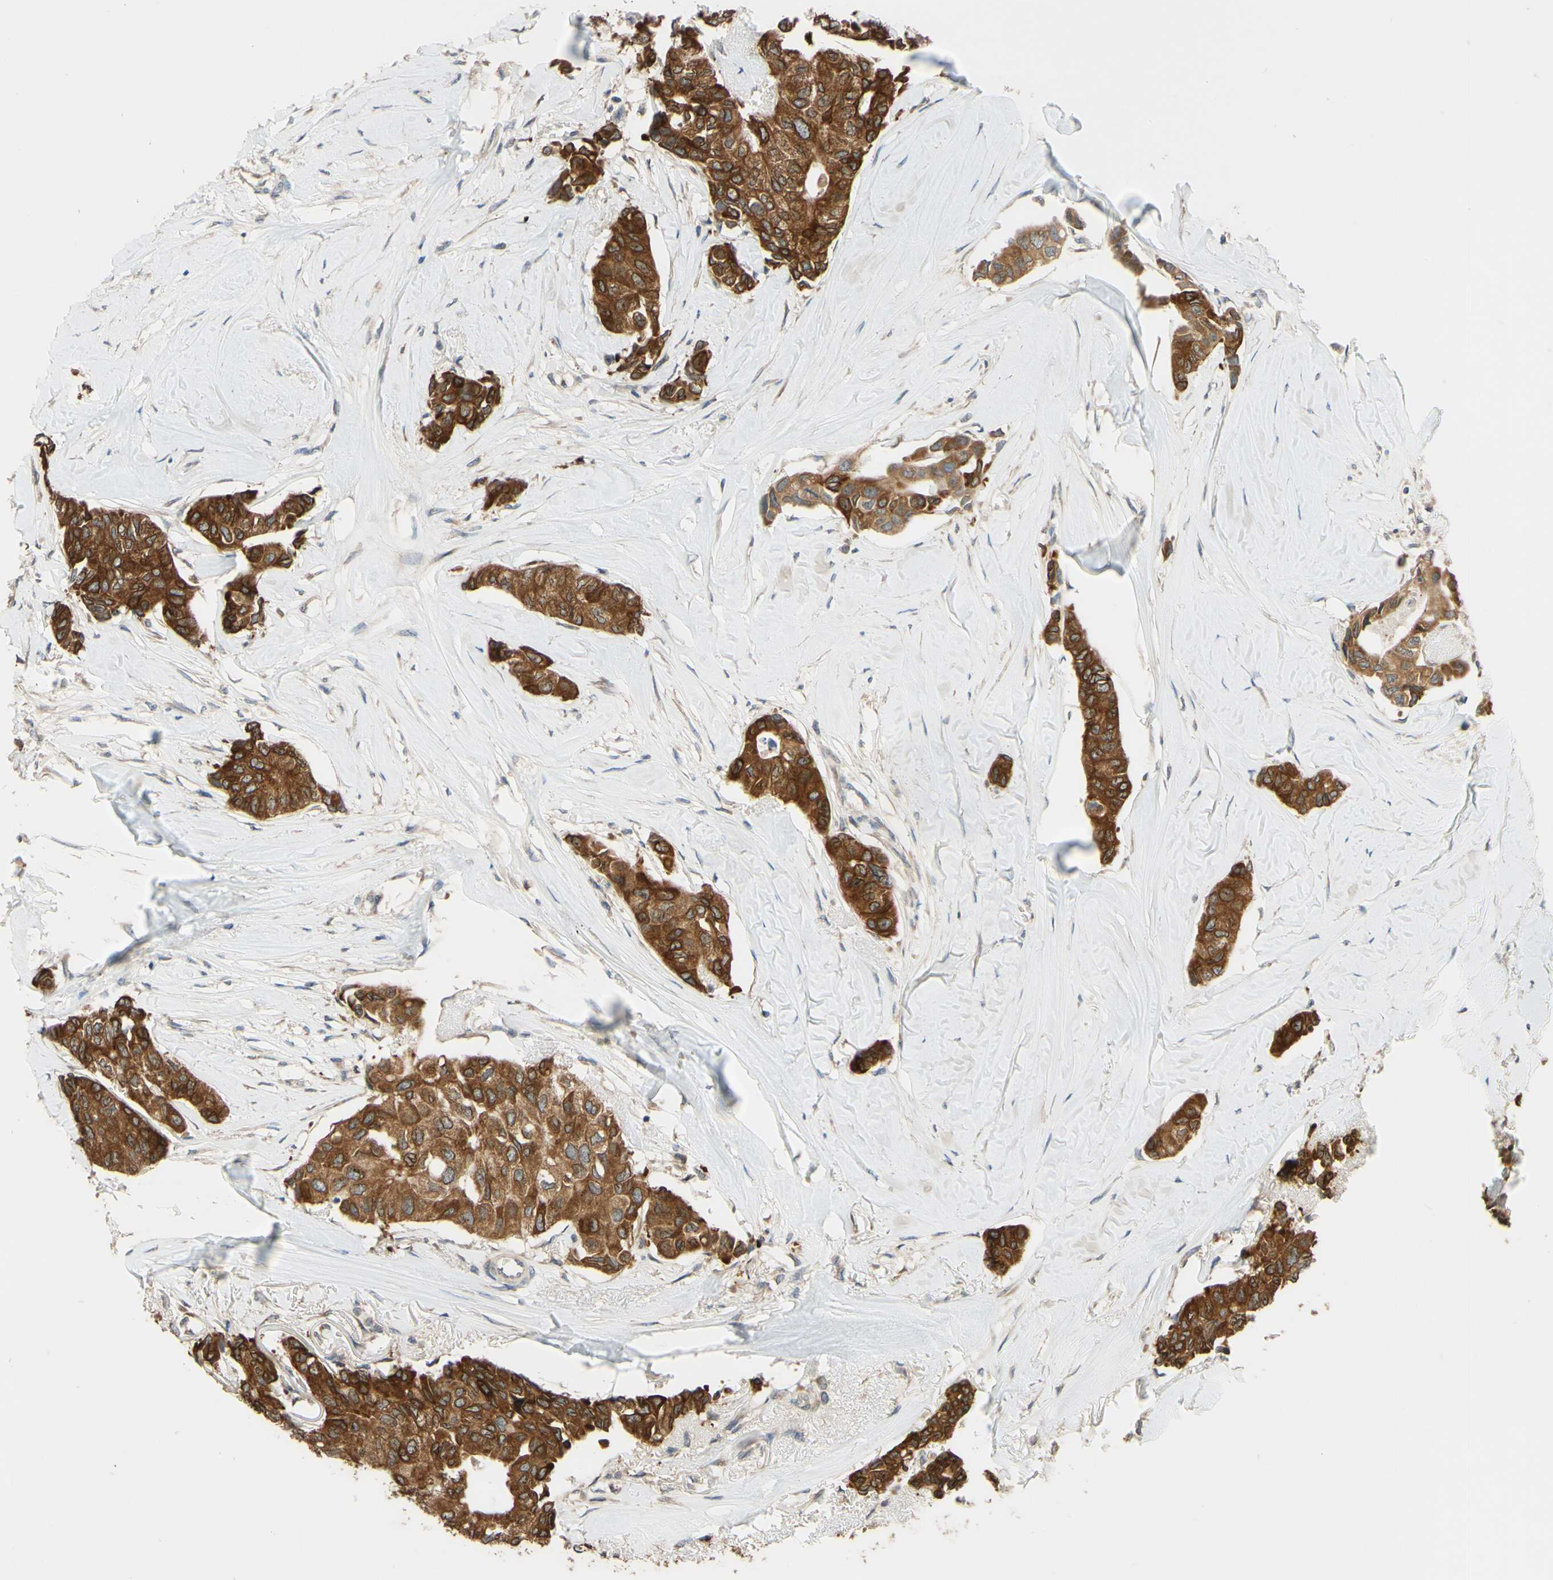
{"staining": {"intensity": "strong", "quantity": ">75%", "location": "cytoplasmic/membranous"}, "tissue": "breast cancer", "cell_type": "Tumor cells", "image_type": "cancer", "snomed": [{"axis": "morphology", "description": "Duct carcinoma"}, {"axis": "topography", "description": "Breast"}], "caption": "Breast cancer (invasive ductal carcinoma) was stained to show a protein in brown. There is high levels of strong cytoplasmic/membranous staining in approximately >75% of tumor cells. (Brightfield microscopy of DAB IHC at high magnification).", "gene": "SMIM19", "patient": {"sex": "female", "age": 80}}